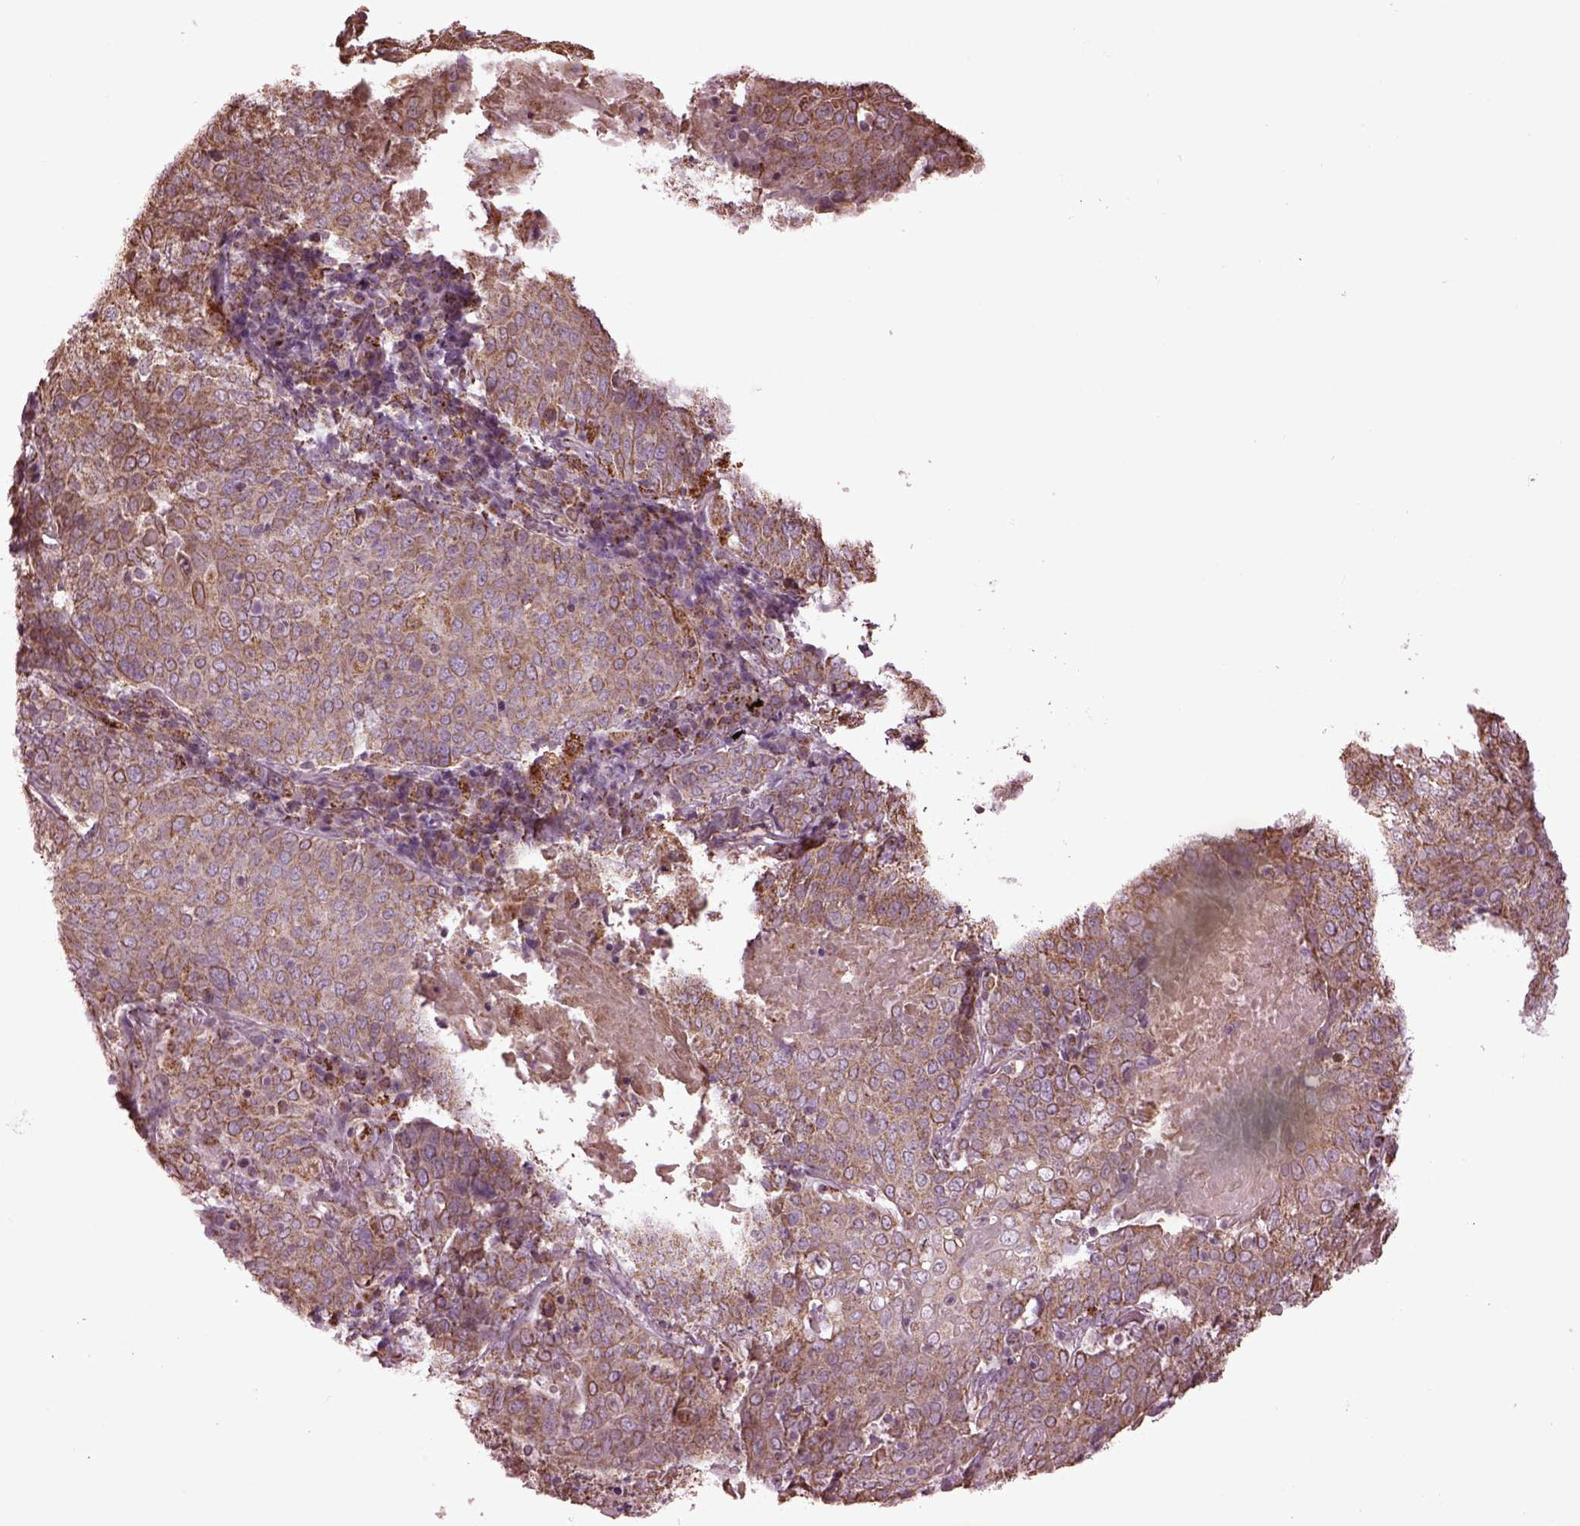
{"staining": {"intensity": "moderate", "quantity": "<25%", "location": "cytoplasmic/membranous"}, "tissue": "lung cancer", "cell_type": "Tumor cells", "image_type": "cancer", "snomed": [{"axis": "morphology", "description": "Squamous cell carcinoma, NOS"}, {"axis": "topography", "description": "Lung"}], "caption": "Brown immunohistochemical staining in lung squamous cell carcinoma exhibits moderate cytoplasmic/membranous expression in approximately <25% of tumor cells. Using DAB (brown) and hematoxylin (blue) stains, captured at high magnification using brightfield microscopy.", "gene": "TMEM254", "patient": {"sex": "male", "age": 82}}